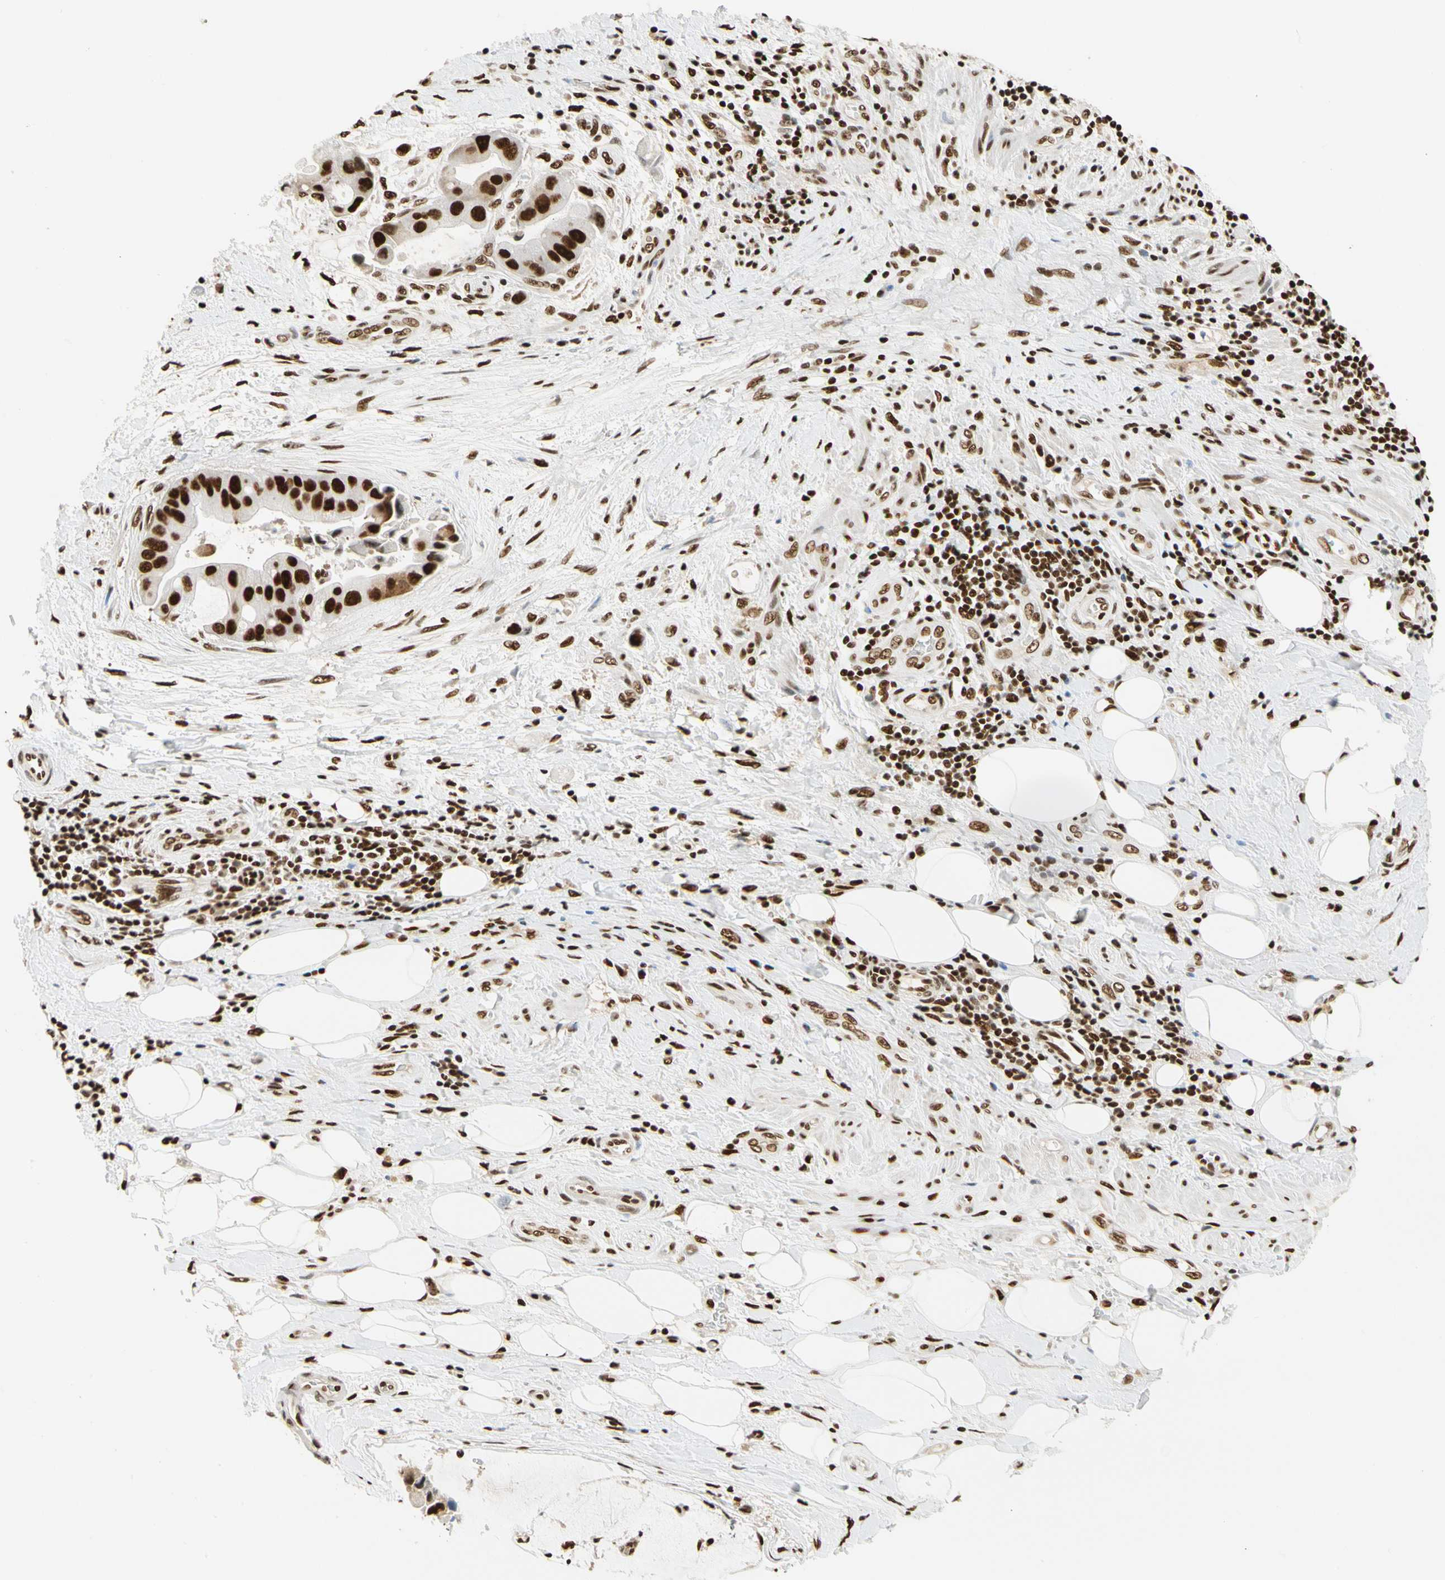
{"staining": {"intensity": "strong", "quantity": ">75%", "location": "nuclear"}, "tissue": "liver cancer", "cell_type": "Tumor cells", "image_type": "cancer", "snomed": [{"axis": "morphology", "description": "Normal tissue, NOS"}, {"axis": "morphology", "description": "Cholangiocarcinoma"}, {"axis": "topography", "description": "Liver"}, {"axis": "topography", "description": "Peripheral nerve tissue"}], "caption": "Human liver cancer (cholangiocarcinoma) stained for a protein (brown) shows strong nuclear positive staining in approximately >75% of tumor cells.", "gene": "CDK12", "patient": {"sex": "male", "age": 50}}